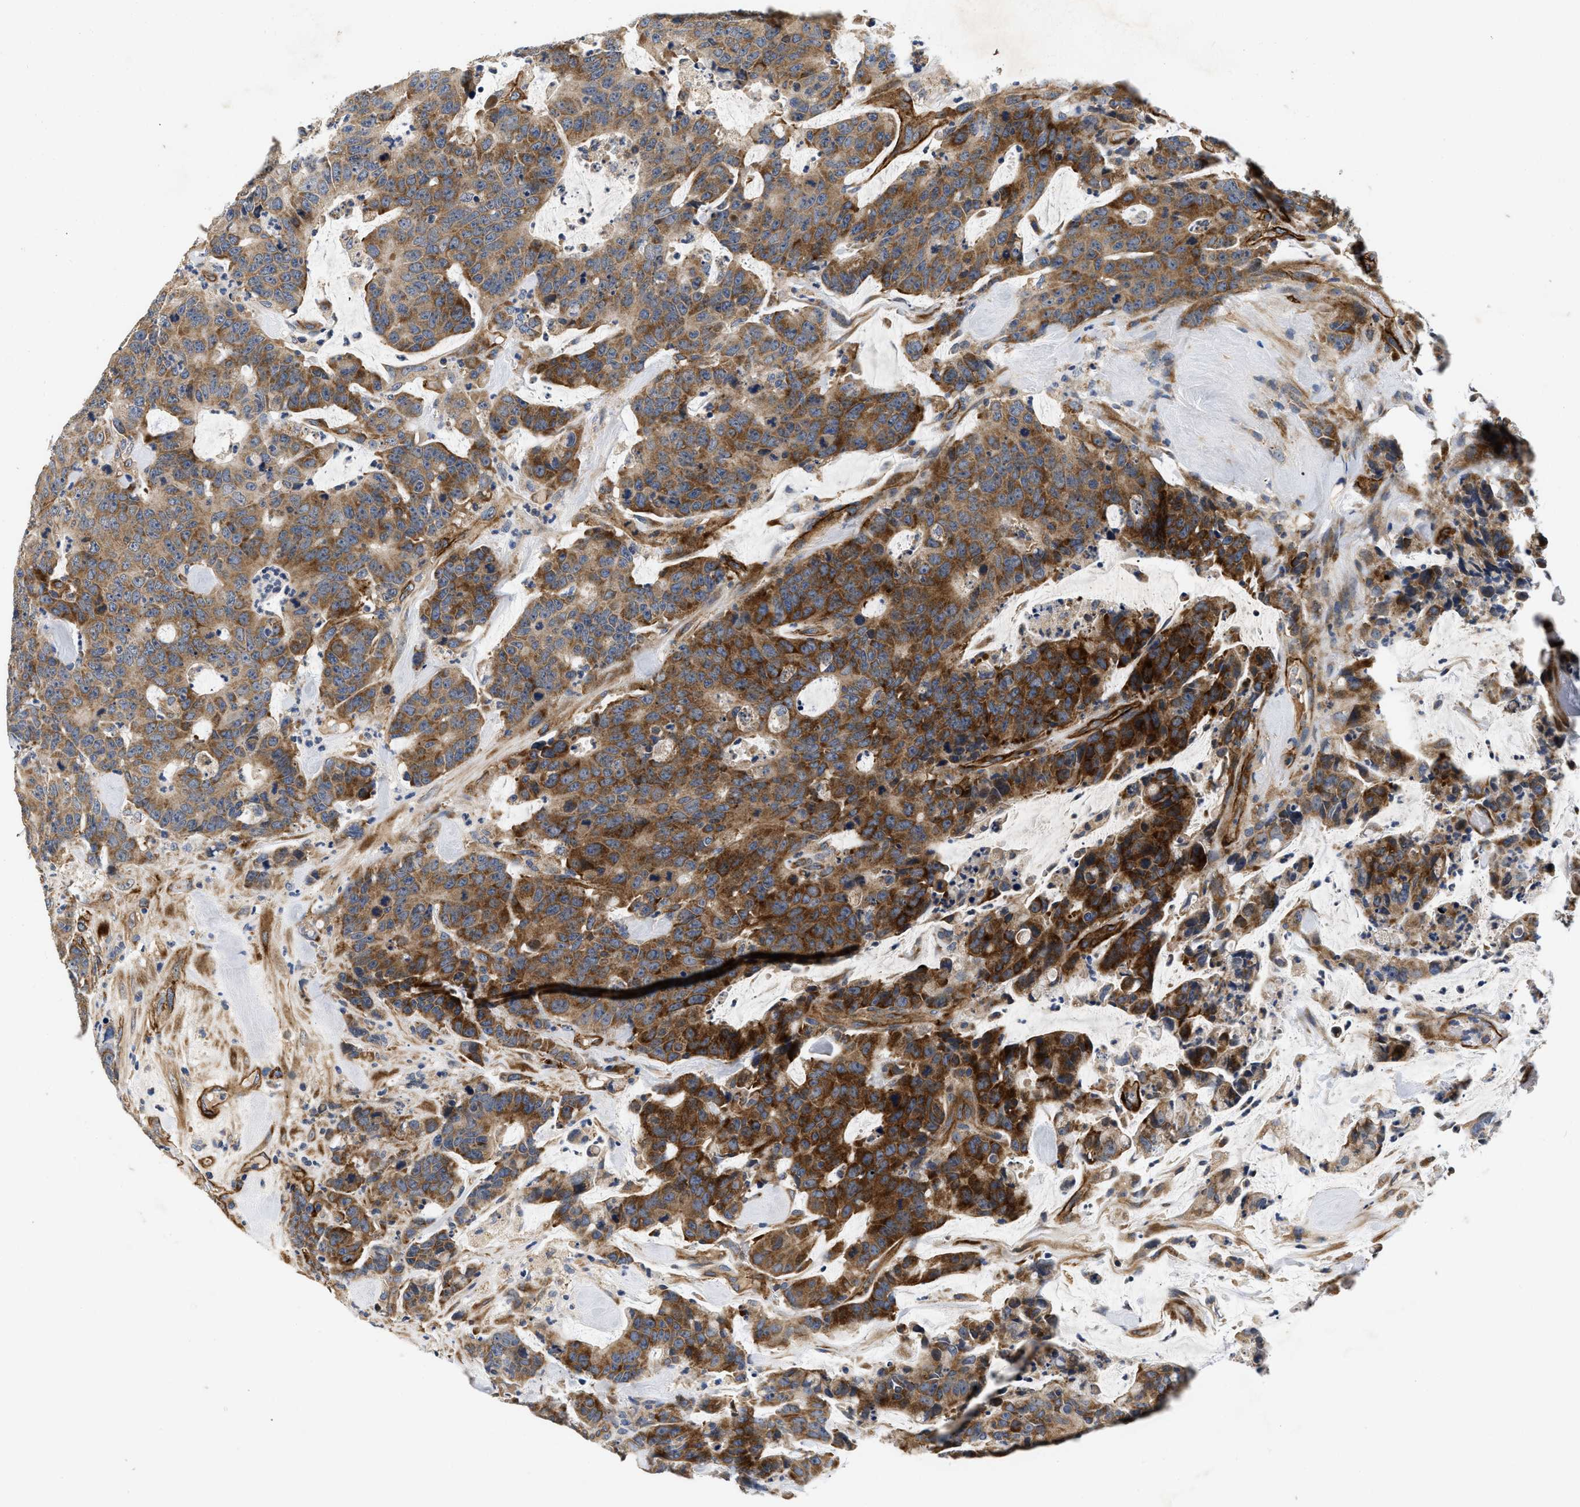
{"staining": {"intensity": "strong", "quantity": ">75%", "location": "cytoplasmic/membranous"}, "tissue": "colorectal cancer", "cell_type": "Tumor cells", "image_type": "cancer", "snomed": [{"axis": "morphology", "description": "Adenocarcinoma, NOS"}, {"axis": "topography", "description": "Colon"}], "caption": "Human colorectal cancer stained with a brown dye reveals strong cytoplasmic/membranous positive staining in about >75% of tumor cells.", "gene": "NME6", "patient": {"sex": "female", "age": 86}}